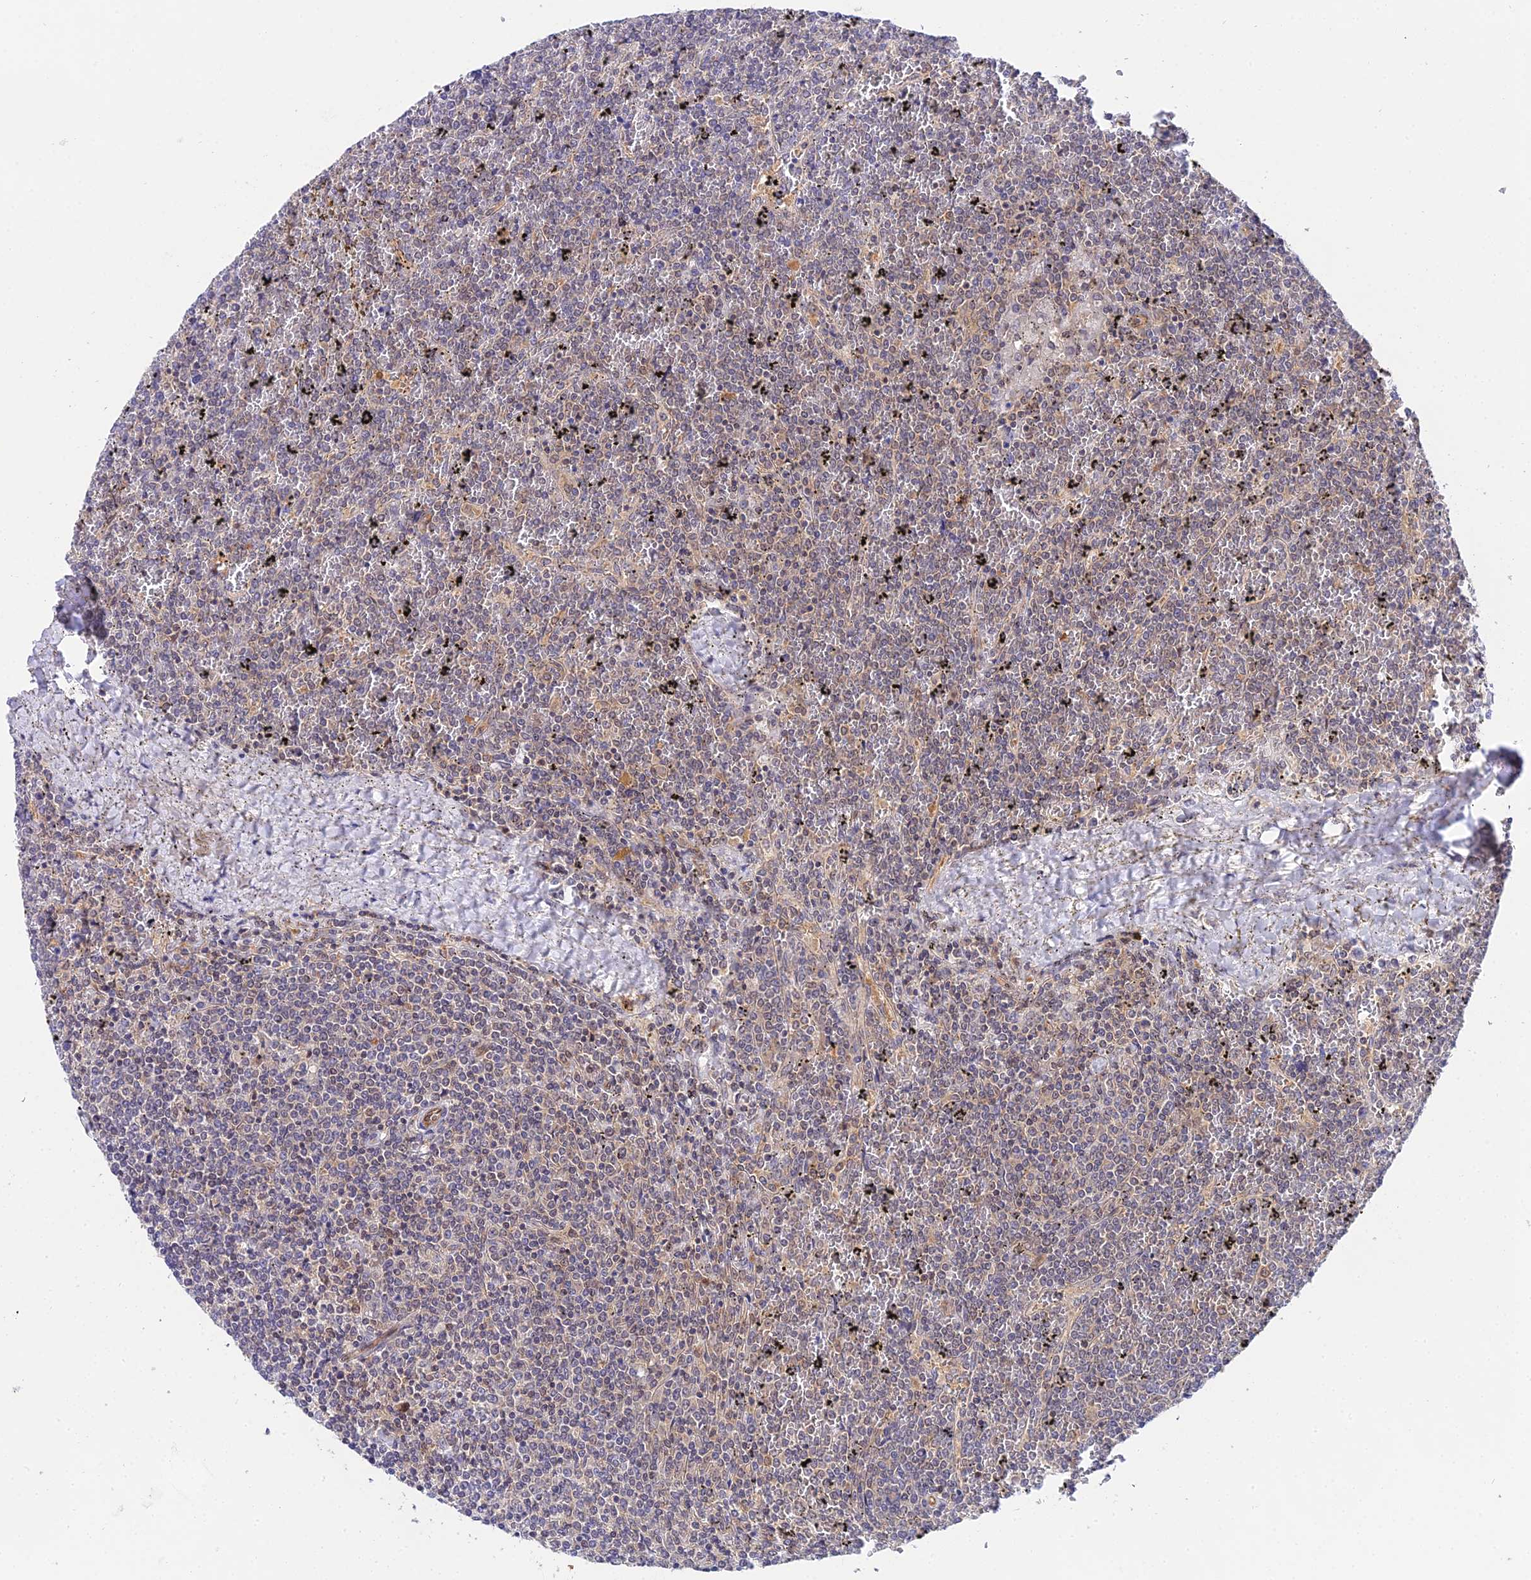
{"staining": {"intensity": "weak", "quantity": "<25%", "location": "cytoplasmic/membranous"}, "tissue": "lymphoma", "cell_type": "Tumor cells", "image_type": "cancer", "snomed": [{"axis": "morphology", "description": "Malignant lymphoma, non-Hodgkin's type, Low grade"}, {"axis": "topography", "description": "Spleen"}], "caption": "DAB (3,3'-diaminobenzidine) immunohistochemical staining of human malignant lymphoma, non-Hodgkin's type (low-grade) demonstrates no significant positivity in tumor cells. The staining is performed using DAB brown chromogen with nuclei counter-stained in using hematoxylin.", "gene": "PPP2R2C", "patient": {"sex": "female", "age": 19}}